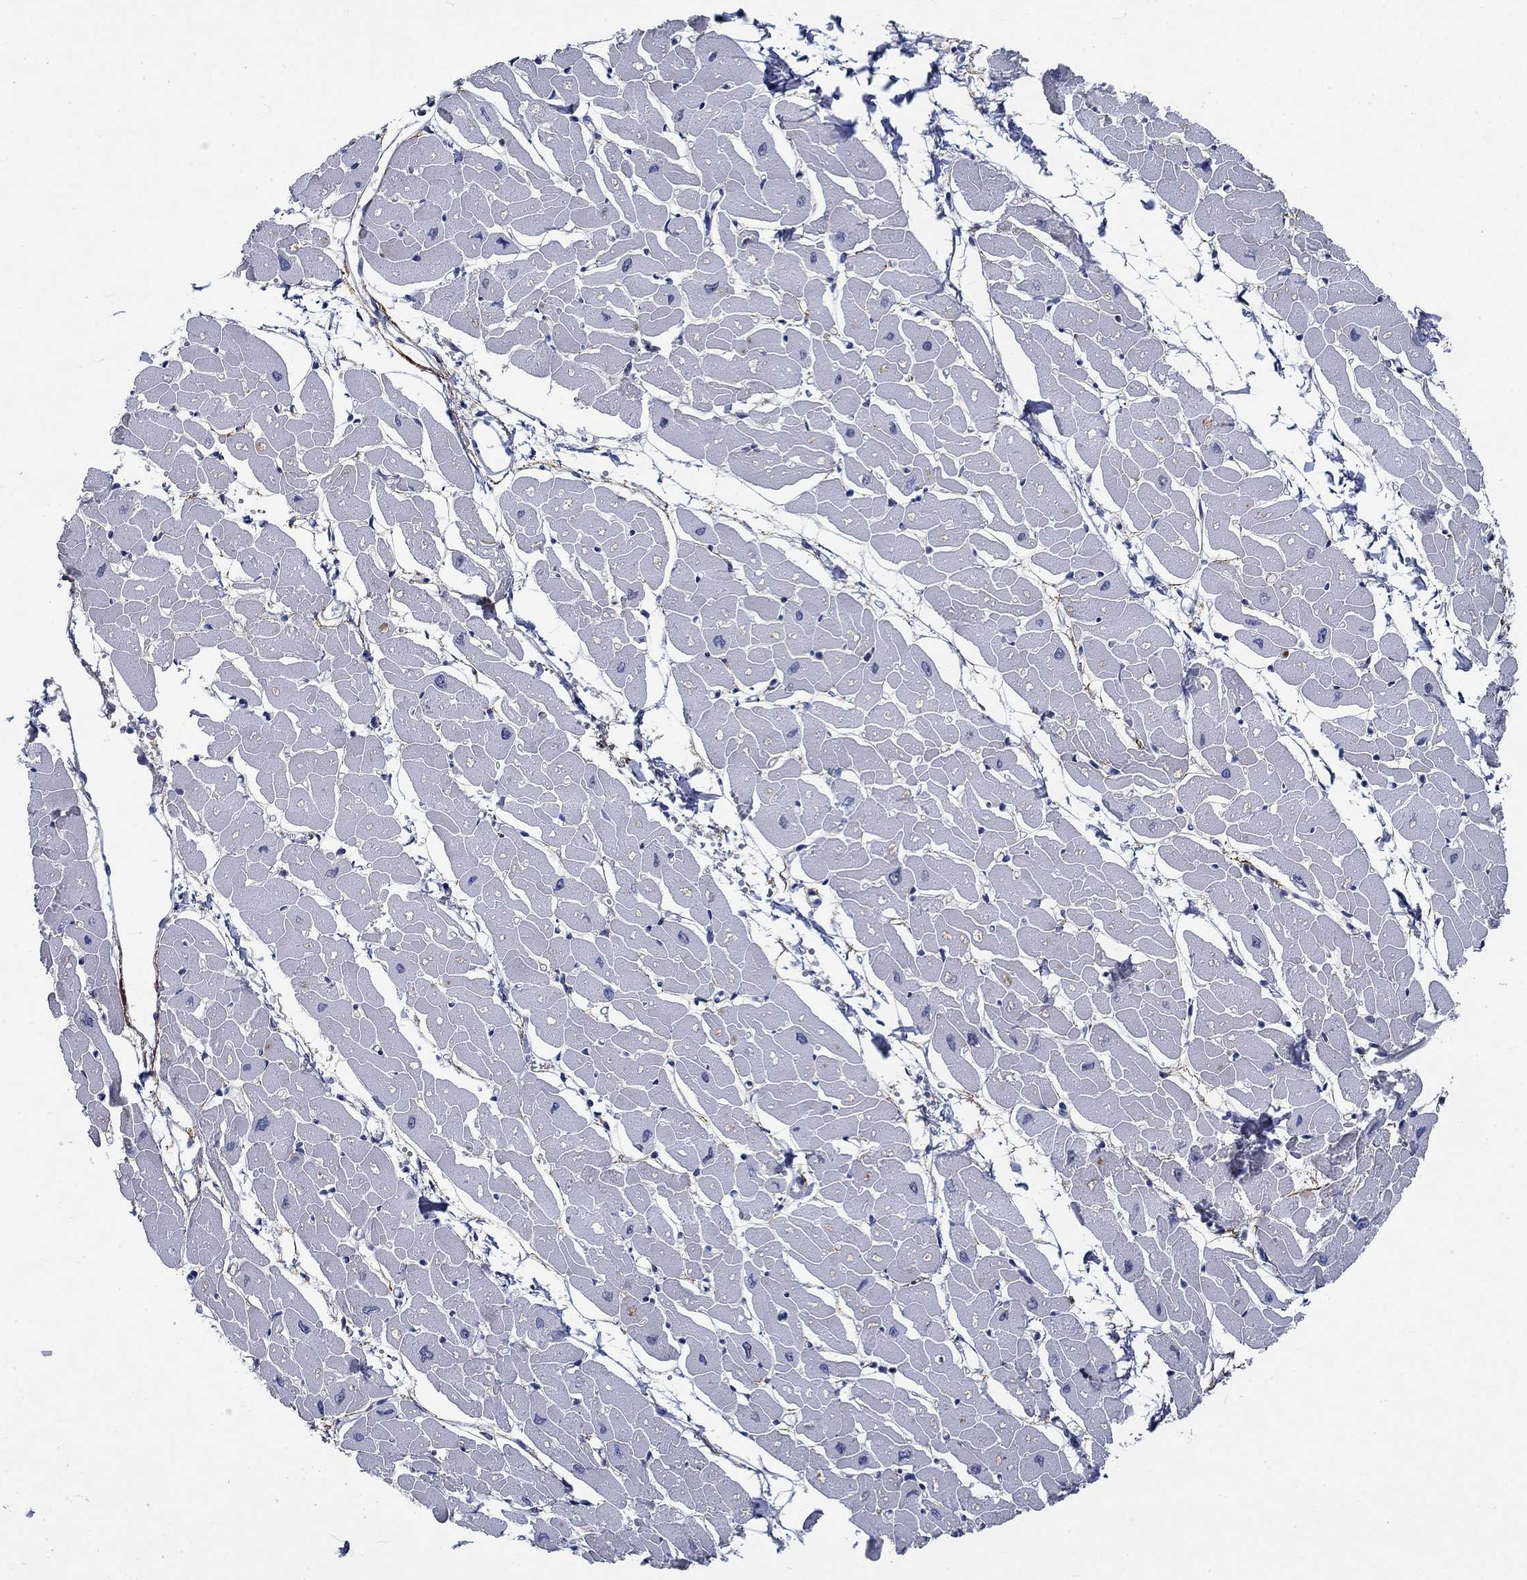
{"staining": {"intensity": "negative", "quantity": "none", "location": "none"}, "tissue": "heart muscle", "cell_type": "Cardiomyocytes", "image_type": "normal", "snomed": [{"axis": "morphology", "description": "Normal tissue, NOS"}, {"axis": "topography", "description": "Heart"}], "caption": "The histopathology image exhibits no staining of cardiomyocytes in unremarkable heart muscle.", "gene": "MMP24", "patient": {"sex": "male", "age": 57}}